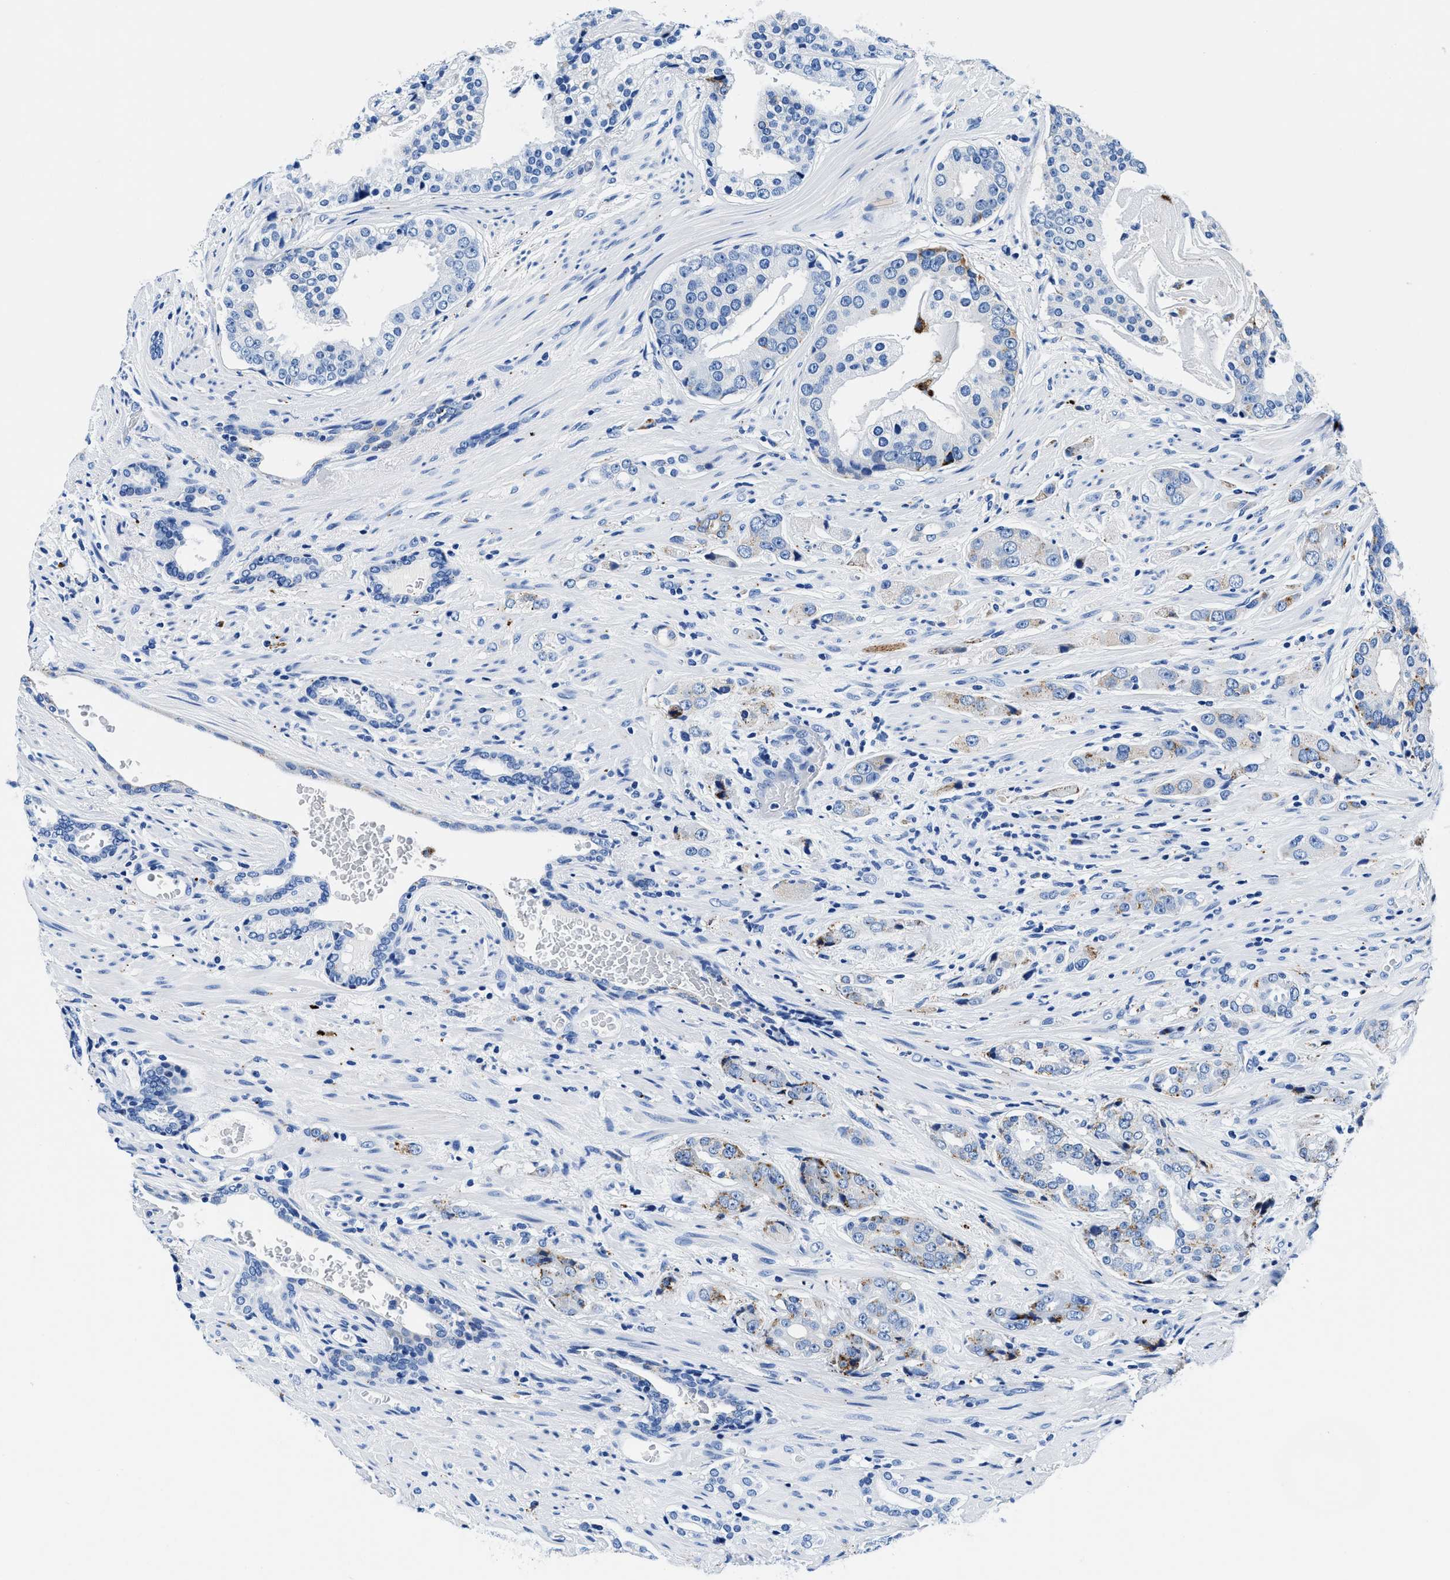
{"staining": {"intensity": "moderate", "quantity": "<25%", "location": "cytoplasmic/membranous"}, "tissue": "prostate cancer", "cell_type": "Tumor cells", "image_type": "cancer", "snomed": [{"axis": "morphology", "description": "Adenocarcinoma, High grade"}, {"axis": "topography", "description": "Prostate"}], "caption": "Immunohistochemistry (IHC) of prostate cancer (adenocarcinoma (high-grade)) reveals low levels of moderate cytoplasmic/membranous staining in approximately <25% of tumor cells.", "gene": "OR14K1", "patient": {"sex": "male", "age": 71}}